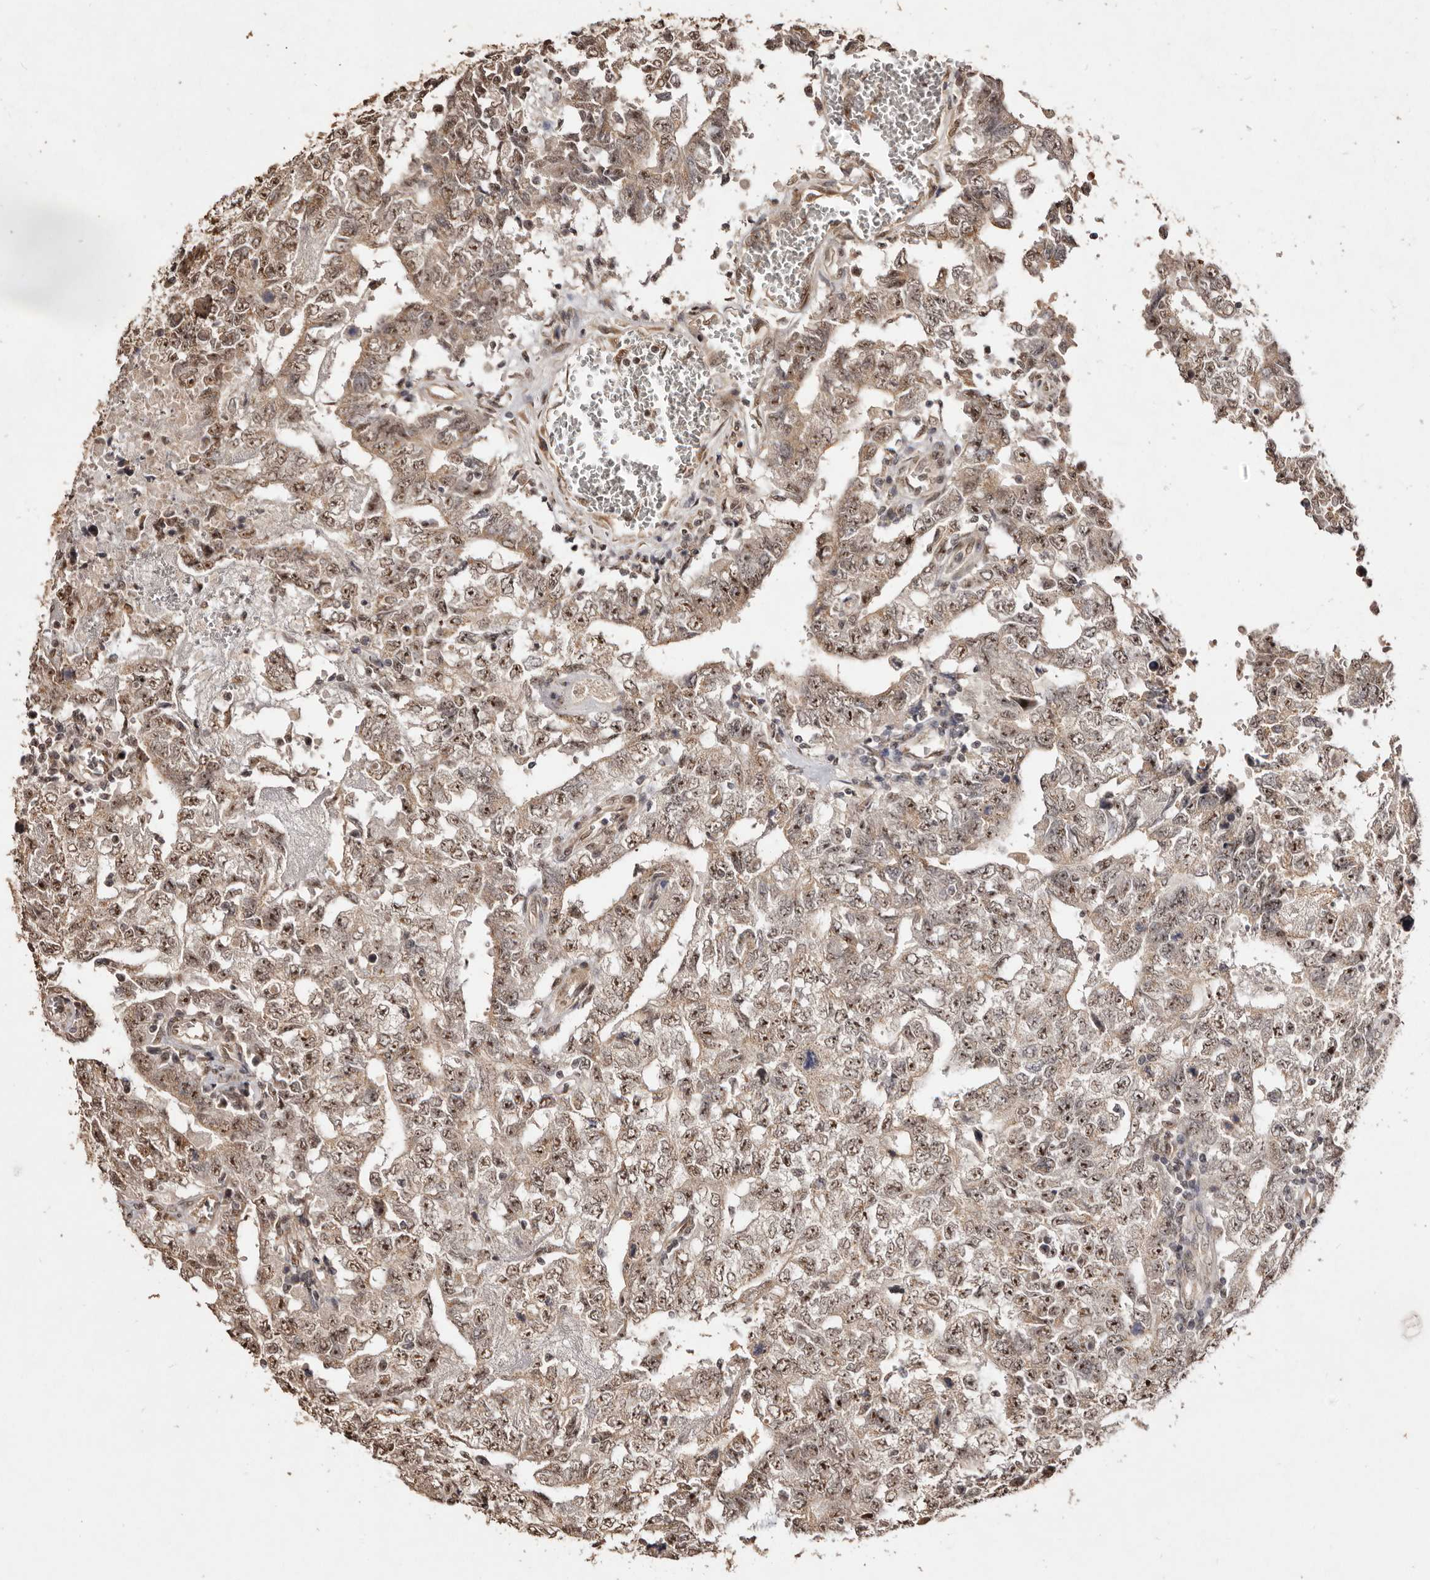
{"staining": {"intensity": "moderate", "quantity": ">75%", "location": "cytoplasmic/membranous,nuclear"}, "tissue": "testis cancer", "cell_type": "Tumor cells", "image_type": "cancer", "snomed": [{"axis": "morphology", "description": "Carcinoma, Embryonal, NOS"}, {"axis": "topography", "description": "Testis"}], "caption": "Protein staining shows moderate cytoplasmic/membranous and nuclear staining in about >75% of tumor cells in testis cancer (embryonal carcinoma).", "gene": "NOTCH1", "patient": {"sex": "male", "age": 26}}